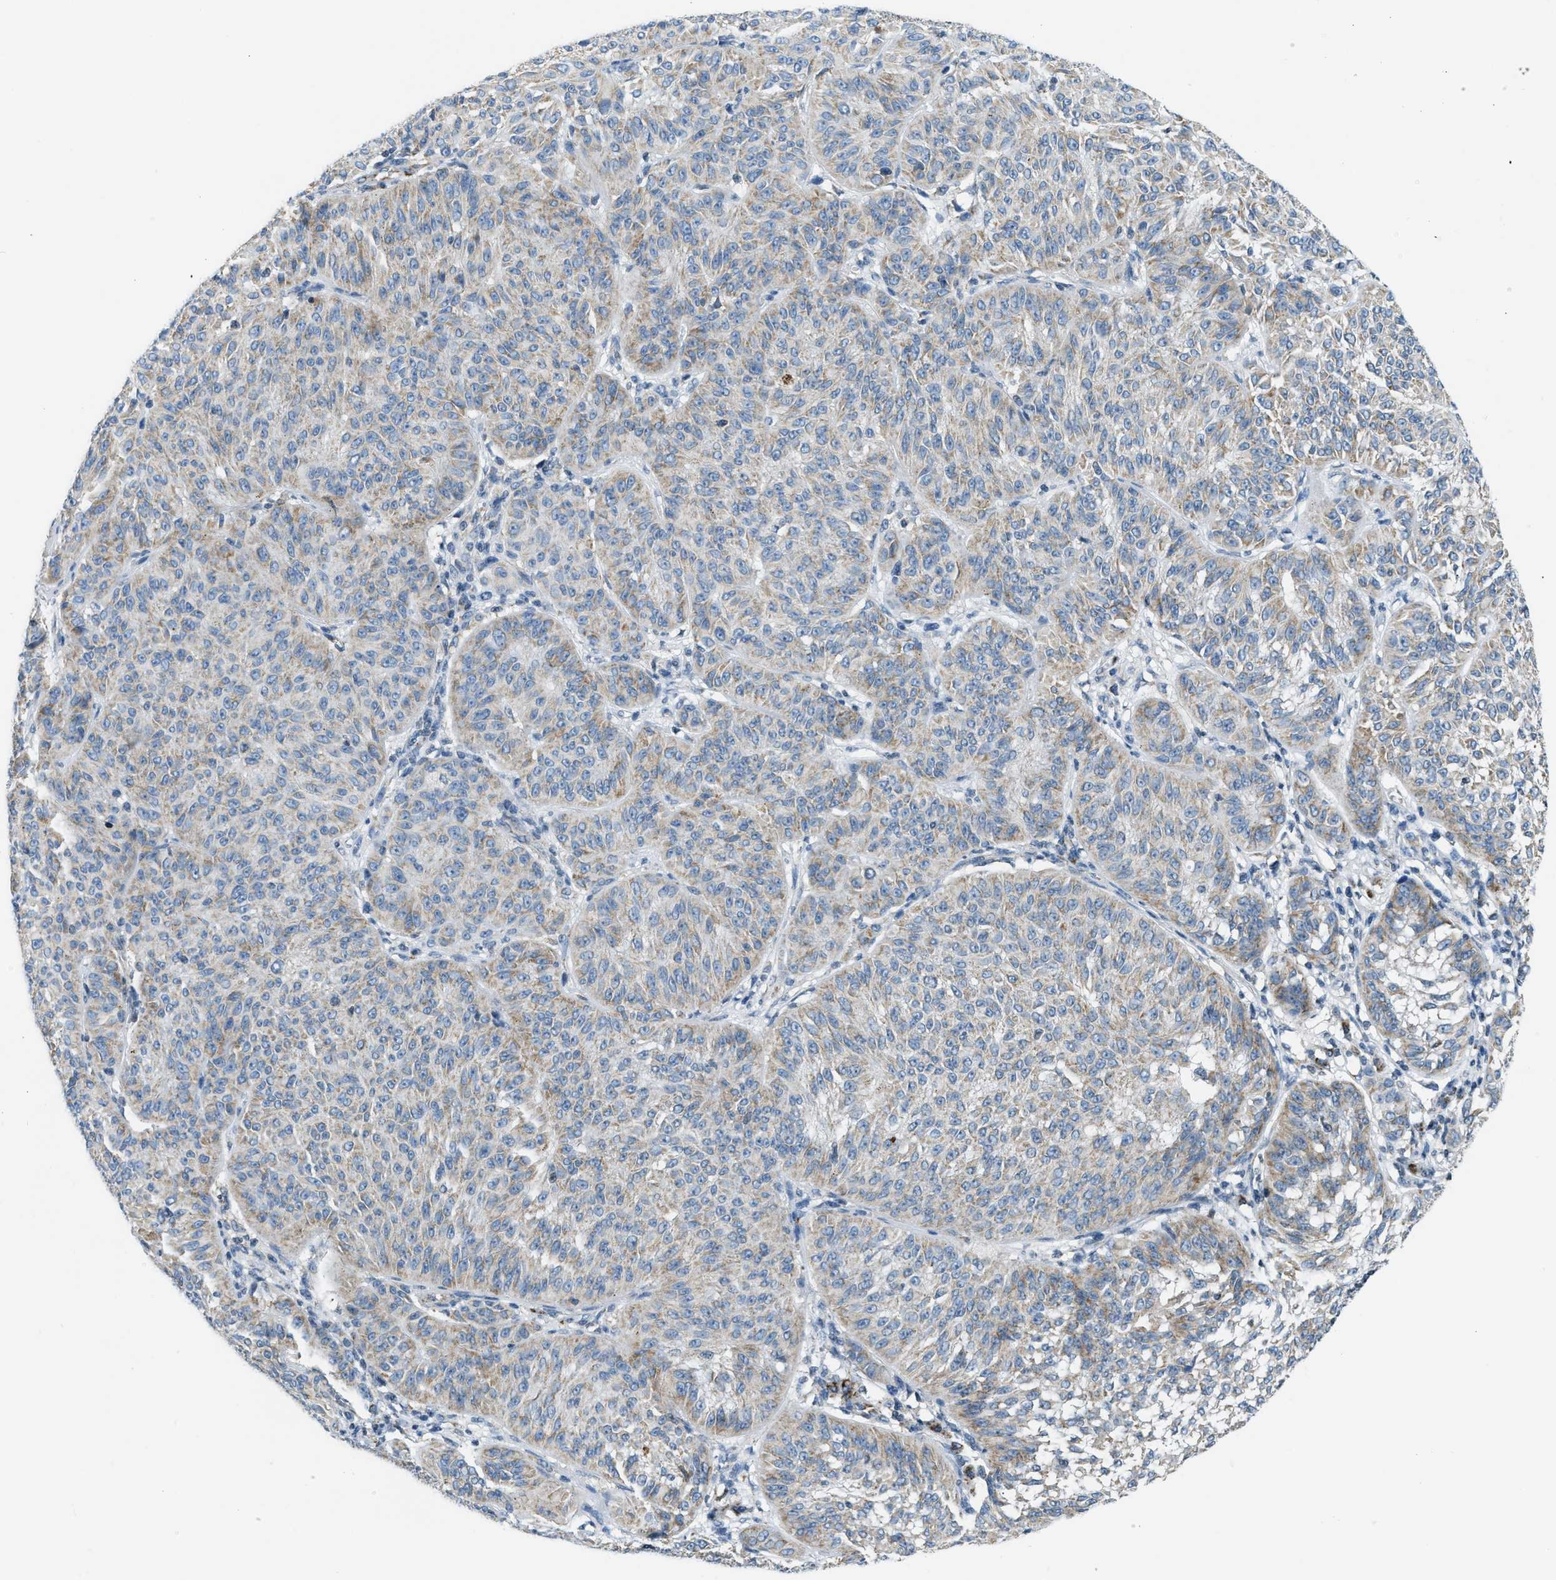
{"staining": {"intensity": "weak", "quantity": "25%-75%", "location": "cytoplasmic/membranous"}, "tissue": "melanoma", "cell_type": "Tumor cells", "image_type": "cancer", "snomed": [{"axis": "morphology", "description": "Malignant melanoma, NOS"}, {"axis": "topography", "description": "Skin"}], "caption": "Immunohistochemical staining of human malignant melanoma displays weak cytoplasmic/membranous protein positivity in about 25%-75% of tumor cells.", "gene": "ACADVL", "patient": {"sex": "female", "age": 72}}